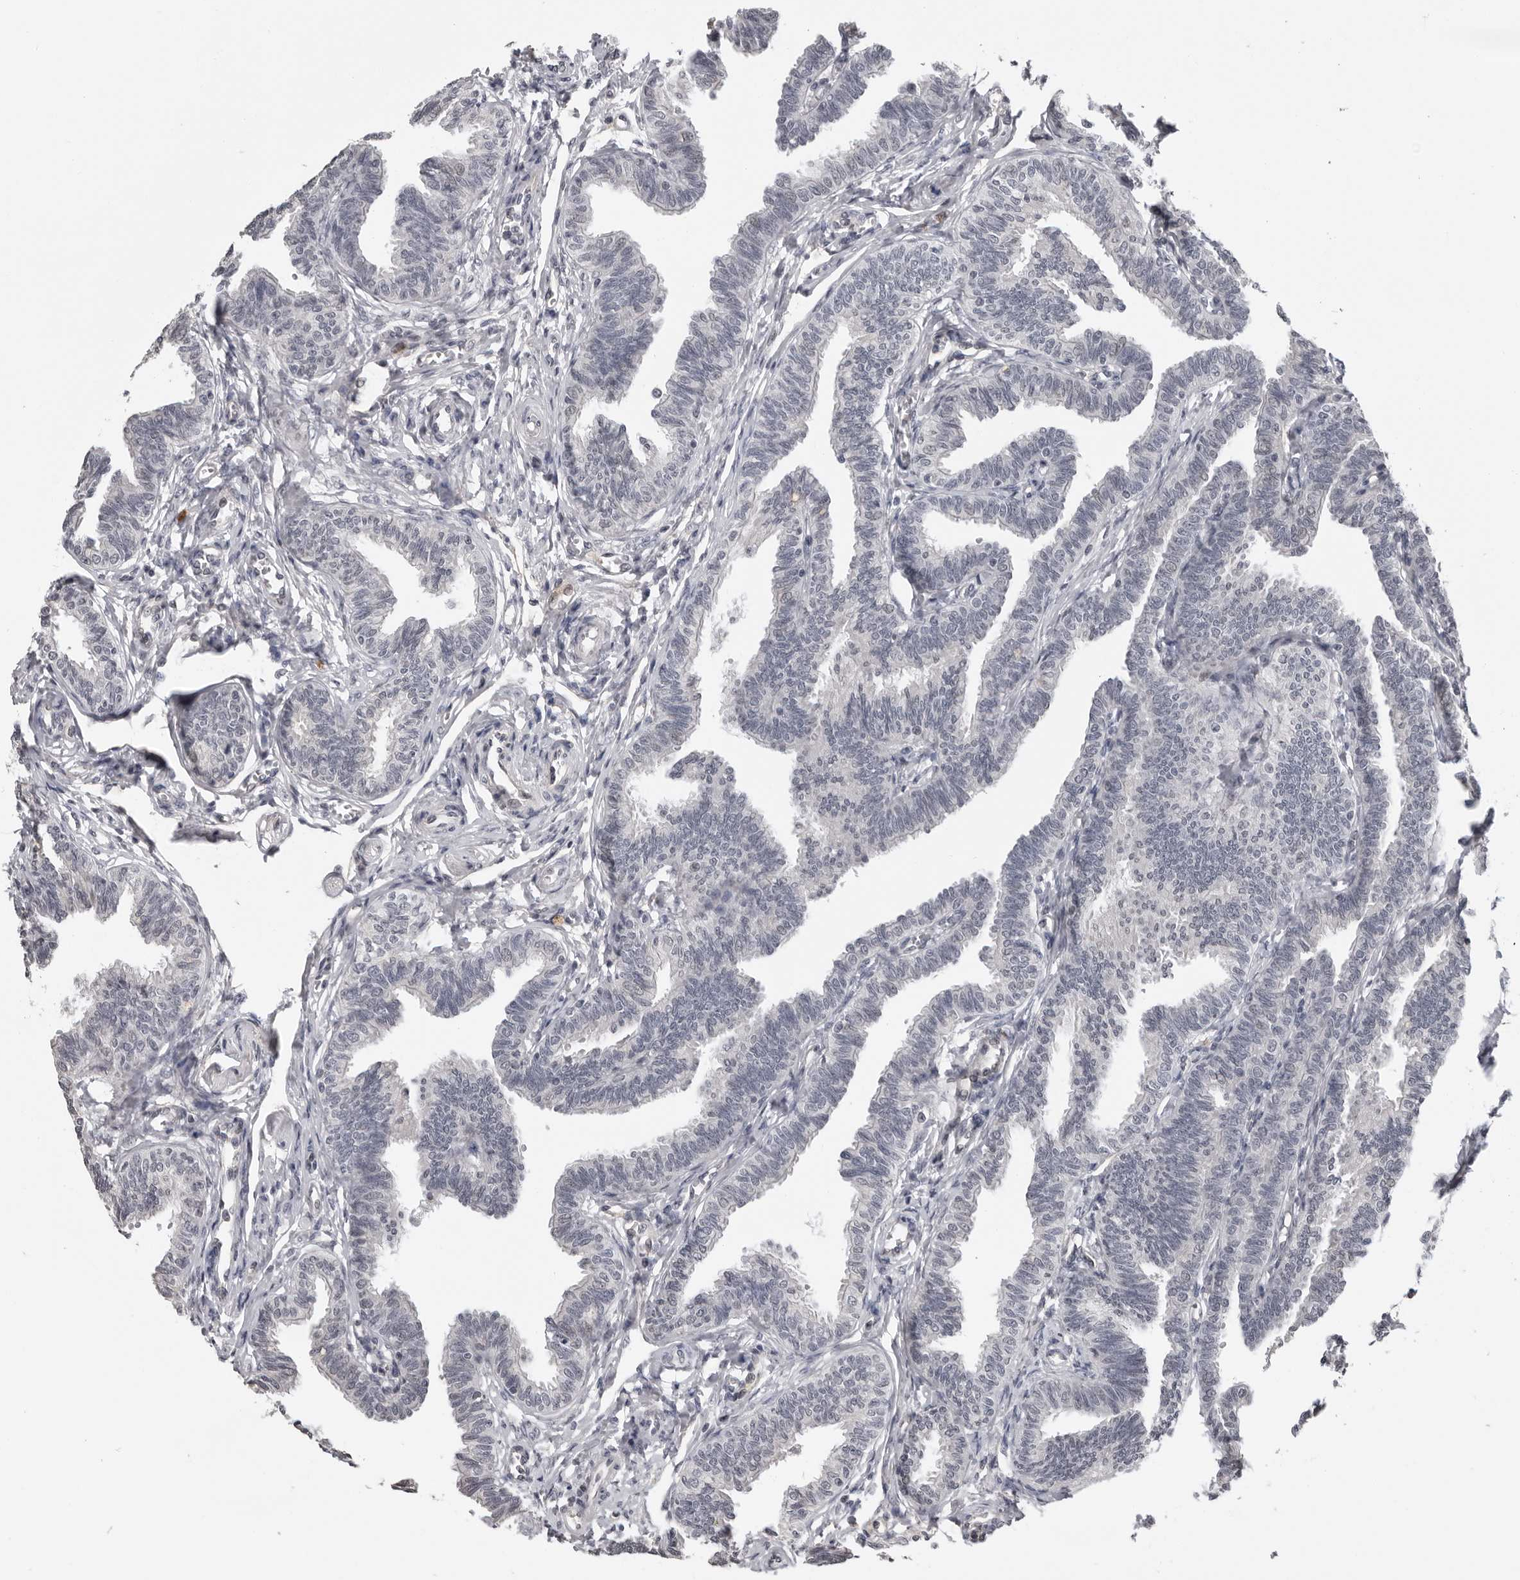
{"staining": {"intensity": "weak", "quantity": "<25%", "location": "cytoplasmic/membranous"}, "tissue": "fallopian tube", "cell_type": "Glandular cells", "image_type": "normal", "snomed": [{"axis": "morphology", "description": "Normal tissue, NOS"}, {"axis": "topography", "description": "Fallopian tube"}, {"axis": "topography", "description": "Ovary"}], "caption": "The photomicrograph exhibits no significant positivity in glandular cells of fallopian tube.", "gene": "PRRX2", "patient": {"sex": "female", "age": 23}}